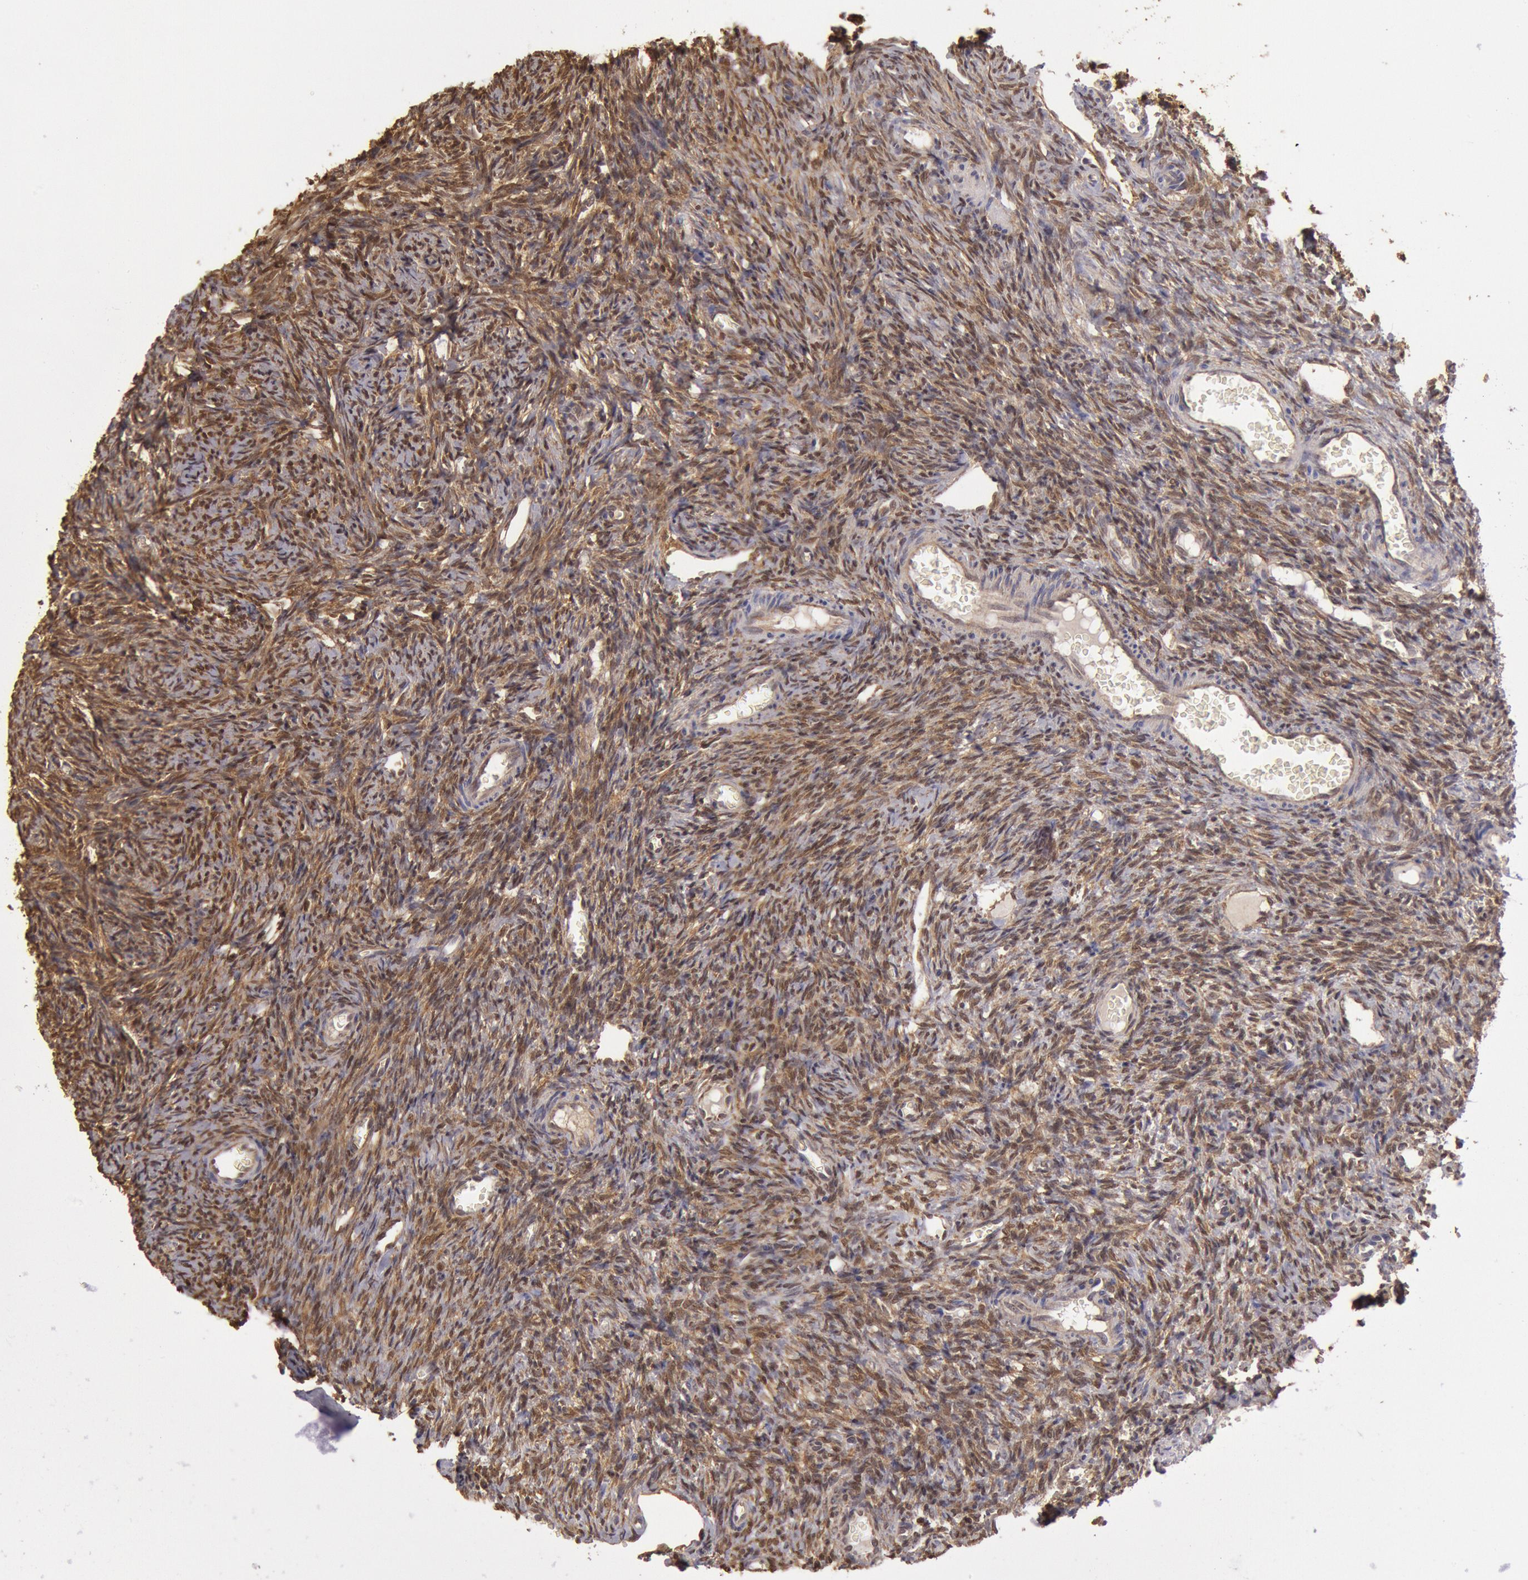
{"staining": {"intensity": "moderate", "quantity": ">75%", "location": "cytoplasmic/membranous"}, "tissue": "ovary", "cell_type": "Ovarian stroma cells", "image_type": "normal", "snomed": [{"axis": "morphology", "description": "Normal tissue, NOS"}, {"axis": "topography", "description": "Ovary"}], "caption": "Immunohistochemical staining of unremarkable human ovary shows moderate cytoplasmic/membranous protein staining in about >75% of ovarian stroma cells.", "gene": "MPST", "patient": {"sex": "female", "age": 27}}